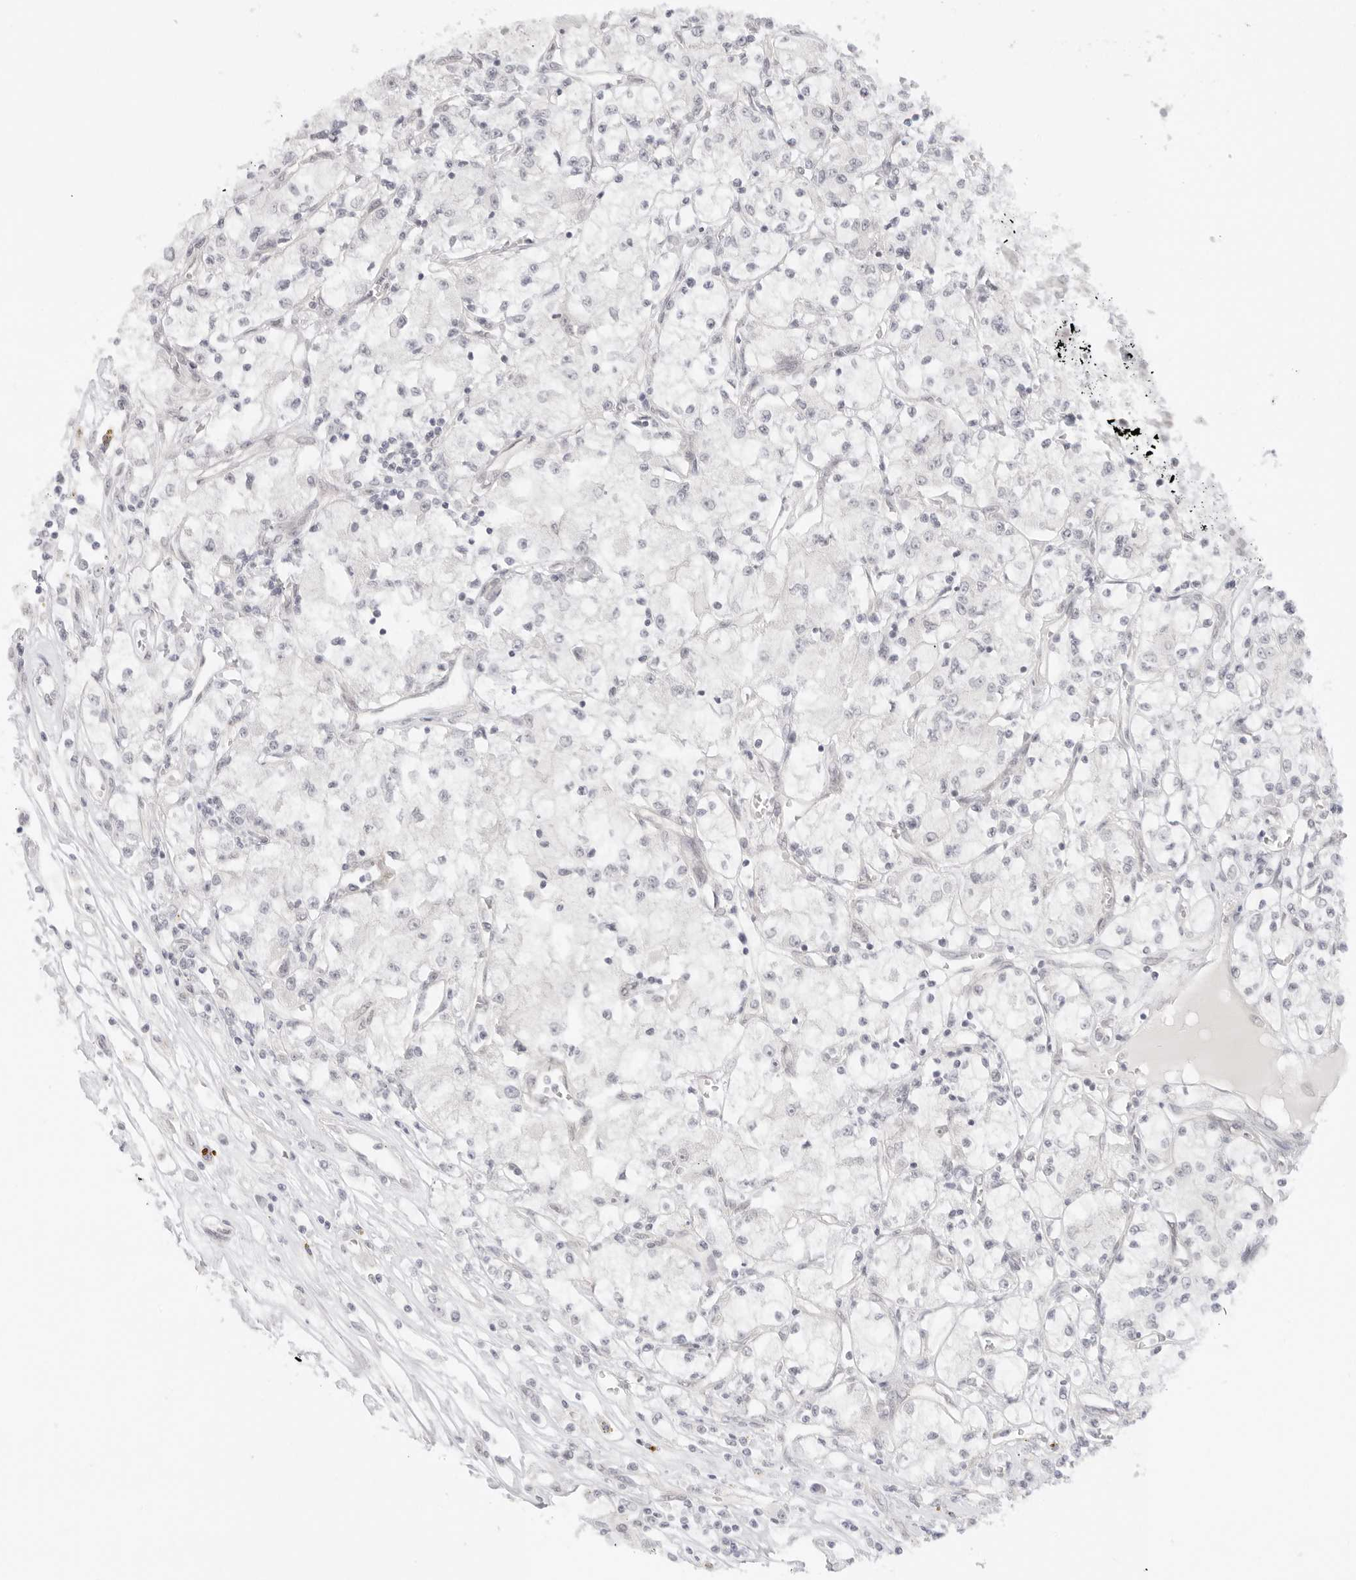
{"staining": {"intensity": "negative", "quantity": "none", "location": "none"}, "tissue": "renal cancer", "cell_type": "Tumor cells", "image_type": "cancer", "snomed": [{"axis": "morphology", "description": "Adenocarcinoma, NOS"}, {"axis": "topography", "description": "Kidney"}], "caption": "Immunohistochemistry micrograph of neoplastic tissue: renal cancer stained with DAB reveals no significant protein positivity in tumor cells.", "gene": "MED18", "patient": {"sex": "female", "age": 59}}